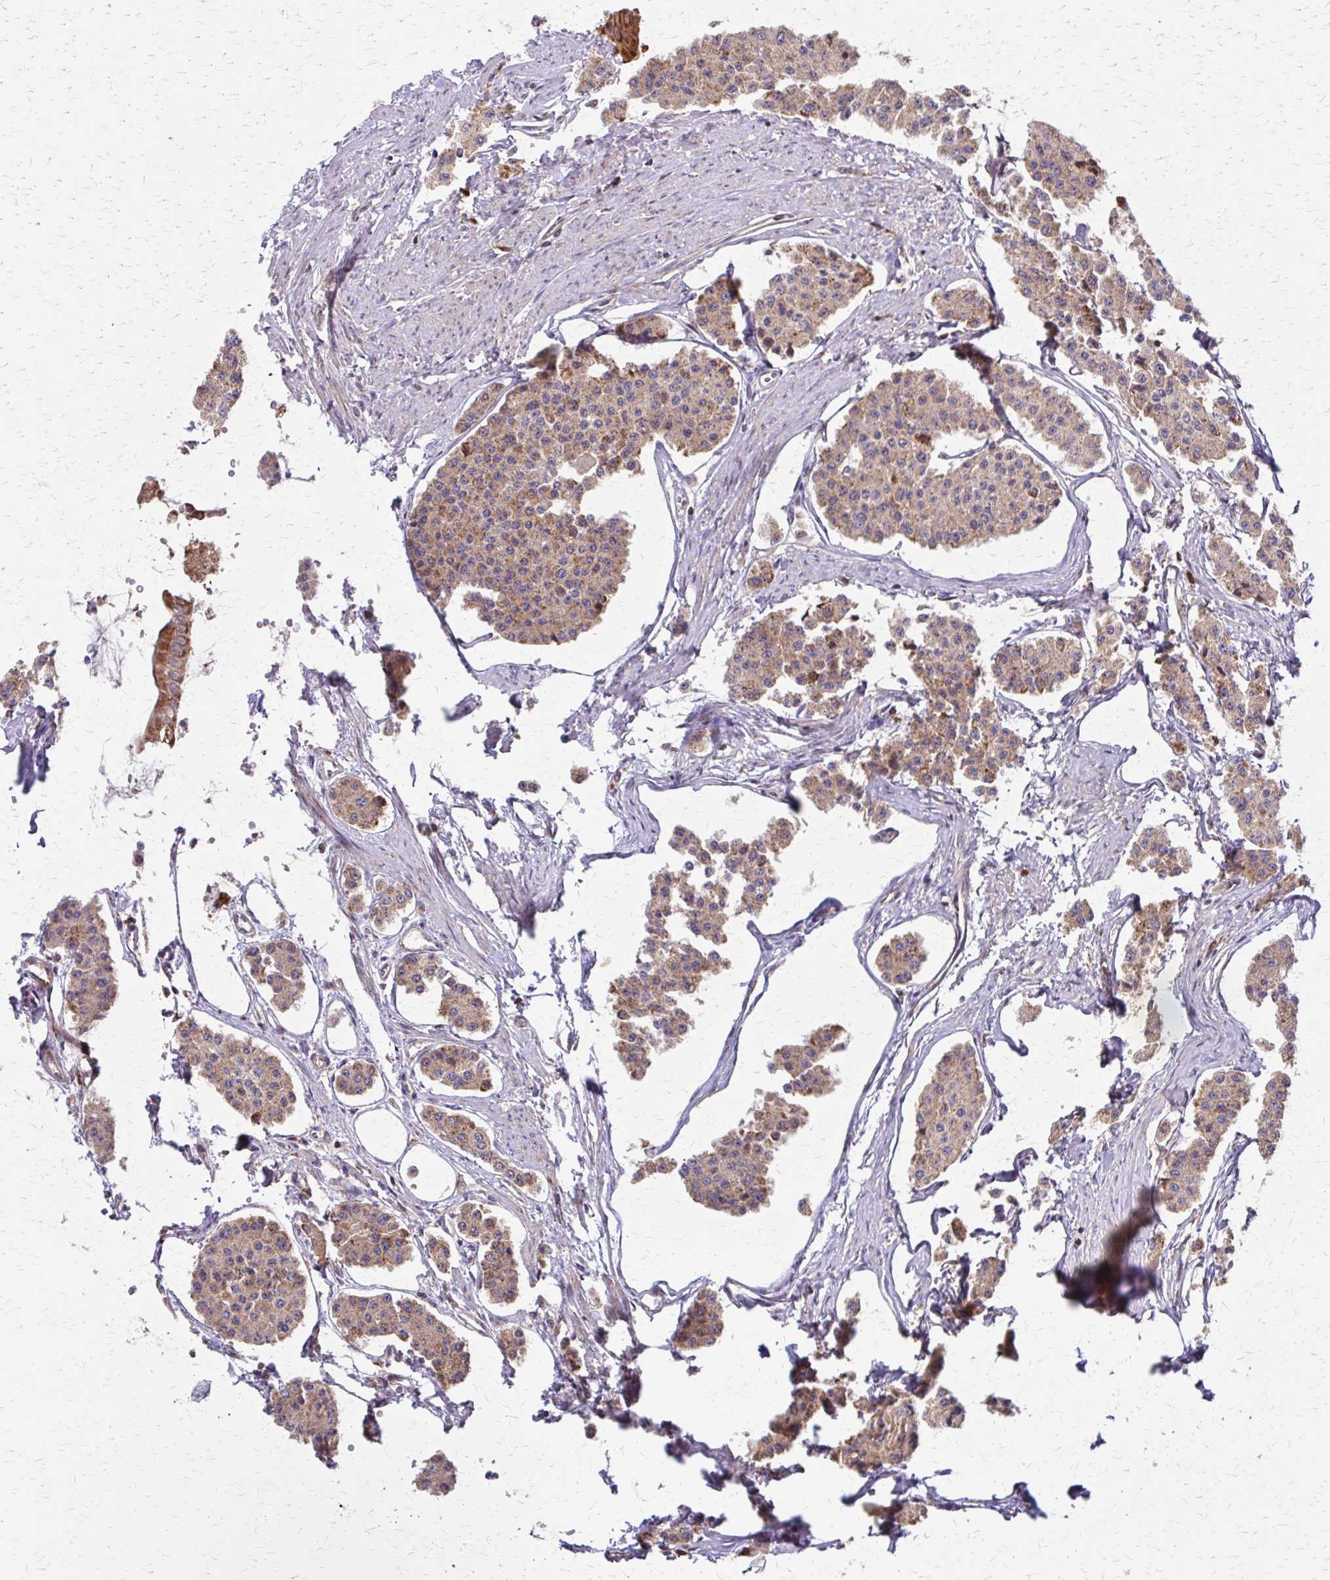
{"staining": {"intensity": "moderate", "quantity": ">75%", "location": "cytoplasmic/membranous"}, "tissue": "carcinoid", "cell_type": "Tumor cells", "image_type": "cancer", "snomed": [{"axis": "morphology", "description": "Carcinoid, malignant, NOS"}, {"axis": "topography", "description": "Small intestine"}], "caption": "Malignant carcinoid tissue exhibits moderate cytoplasmic/membranous expression in approximately >75% of tumor cells", "gene": "EEF2", "patient": {"sex": "female", "age": 65}}